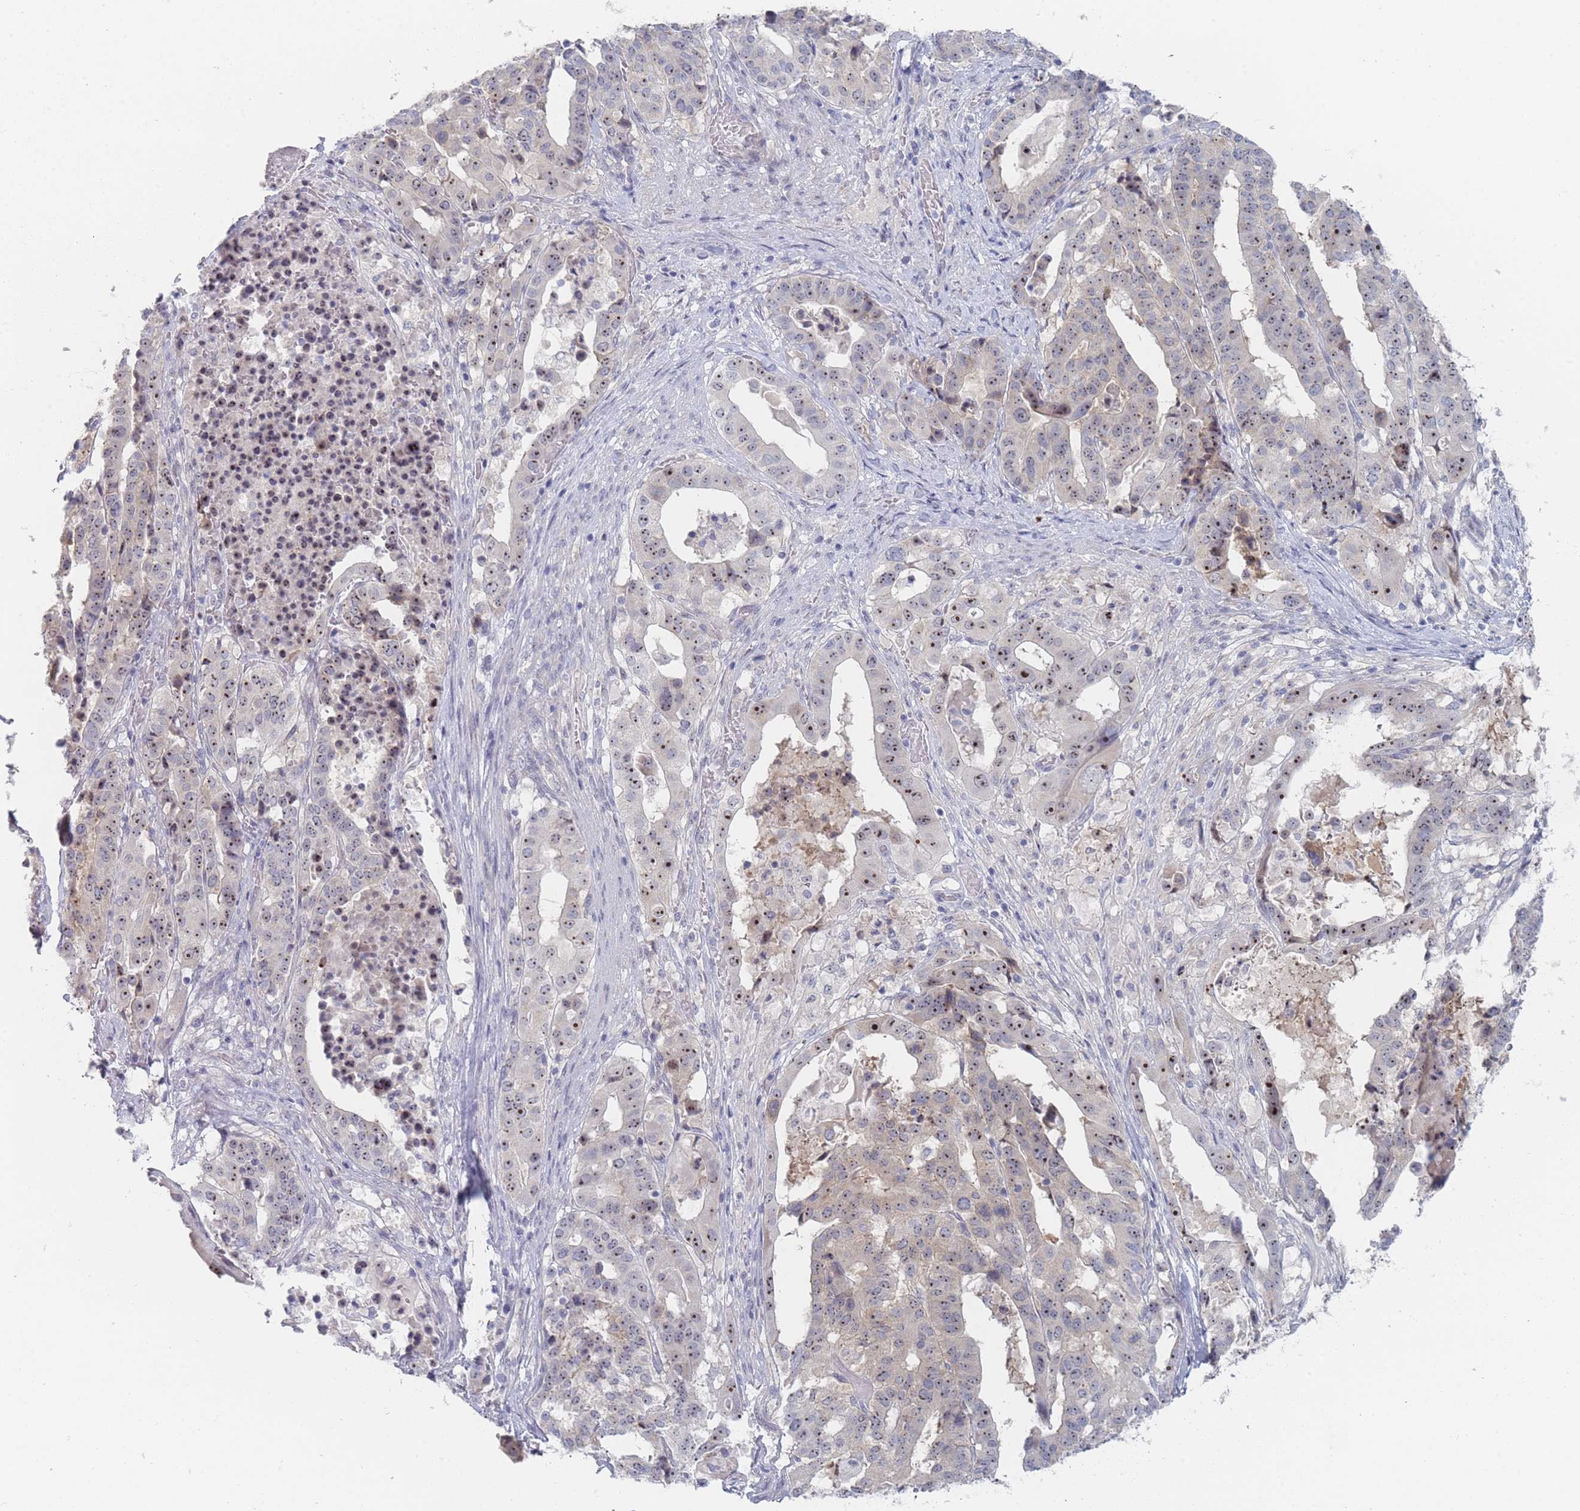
{"staining": {"intensity": "moderate", "quantity": "25%-75%", "location": "nuclear"}, "tissue": "stomach cancer", "cell_type": "Tumor cells", "image_type": "cancer", "snomed": [{"axis": "morphology", "description": "Adenocarcinoma, NOS"}, {"axis": "topography", "description": "Stomach"}], "caption": "Protein staining of stomach cancer (adenocarcinoma) tissue shows moderate nuclear expression in about 25%-75% of tumor cells.", "gene": "RNF8", "patient": {"sex": "male", "age": 48}}